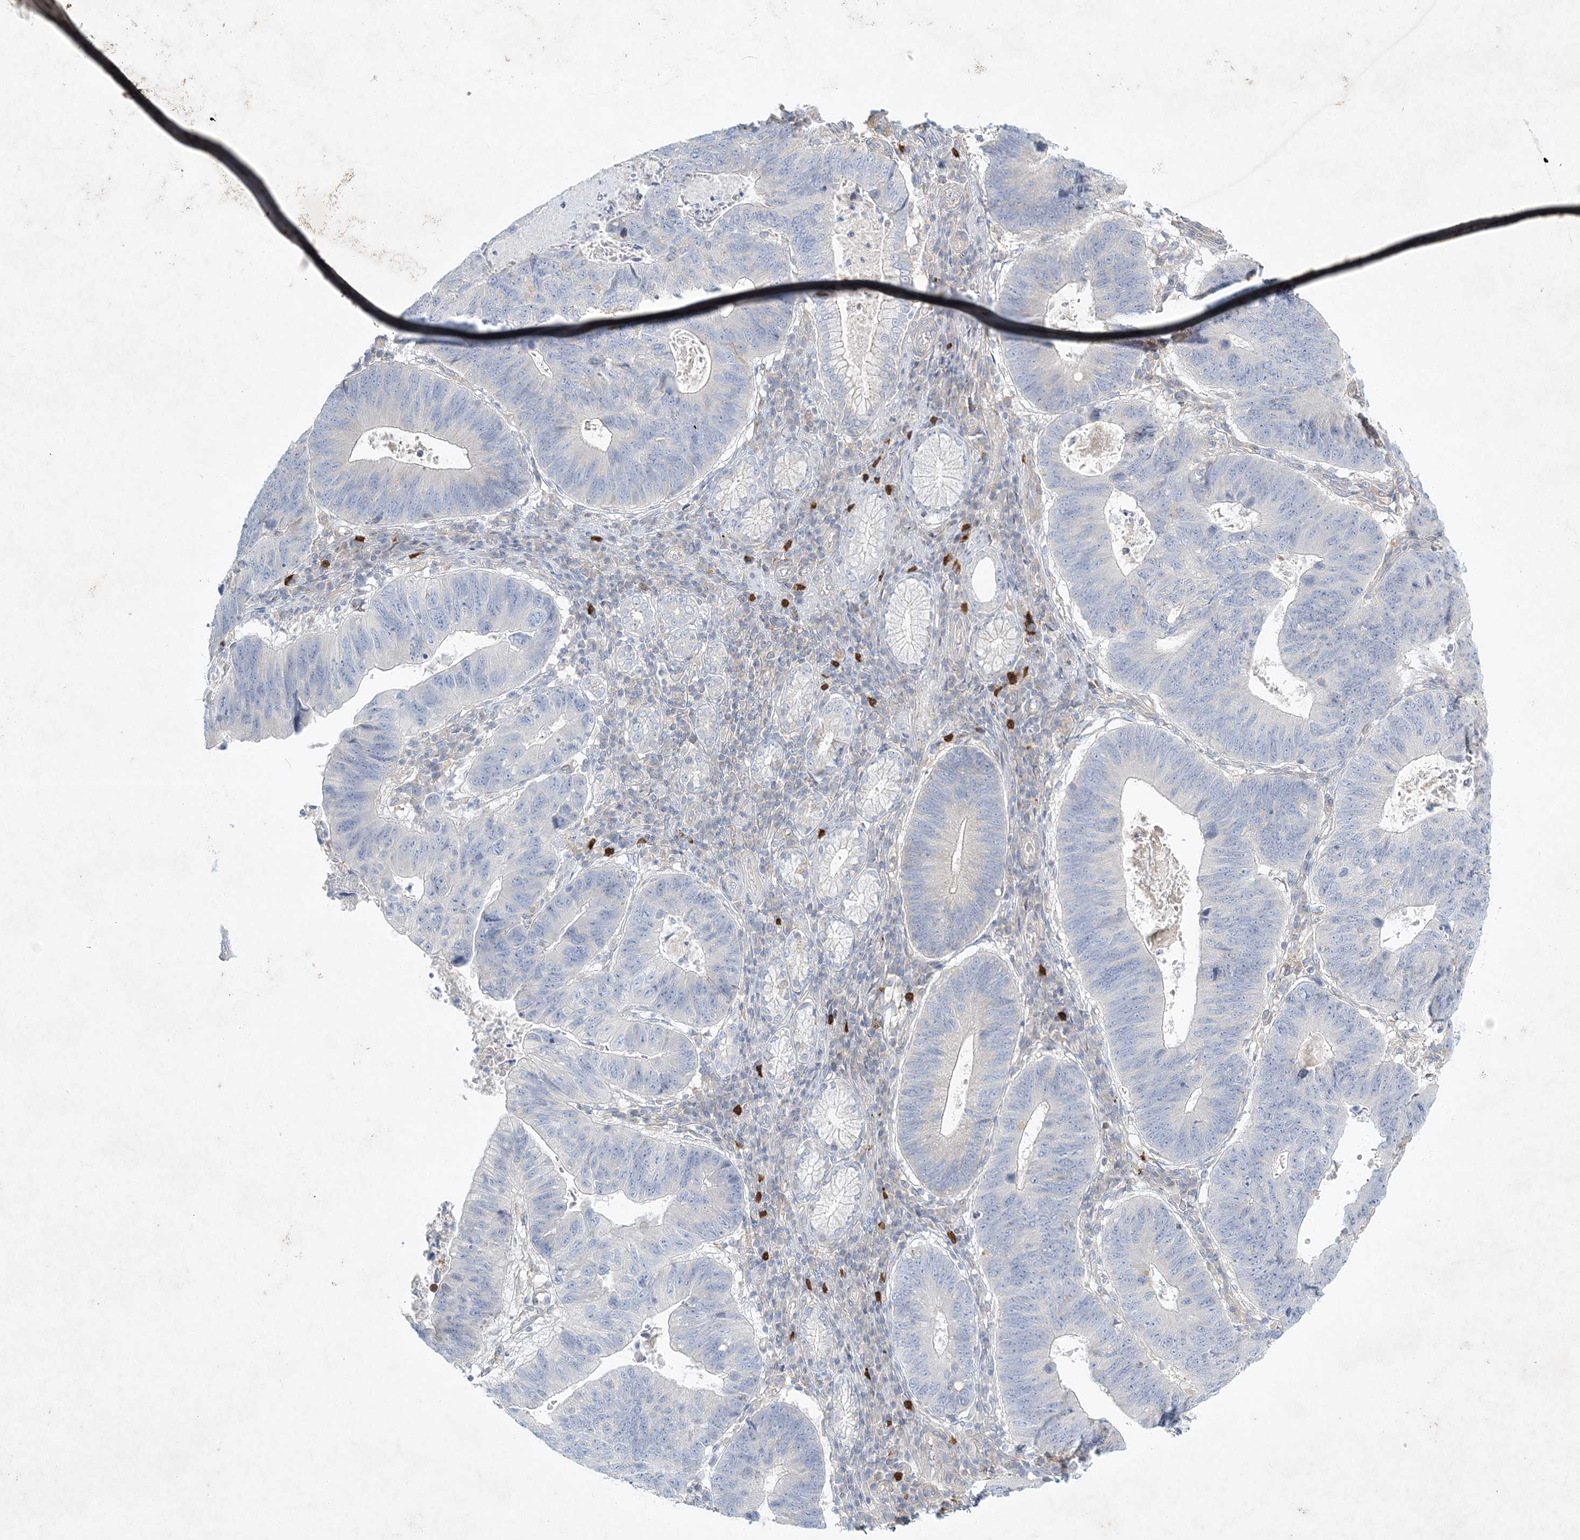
{"staining": {"intensity": "moderate", "quantity": "<25%", "location": "cytoplasmic/membranous"}, "tissue": "stomach cancer", "cell_type": "Tumor cells", "image_type": "cancer", "snomed": [{"axis": "morphology", "description": "Adenocarcinoma, NOS"}, {"axis": "topography", "description": "Stomach"}], "caption": "This is an image of IHC staining of adenocarcinoma (stomach), which shows moderate staining in the cytoplasmic/membranous of tumor cells.", "gene": "STK11IP", "patient": {"sex": "male", "age": 59}}